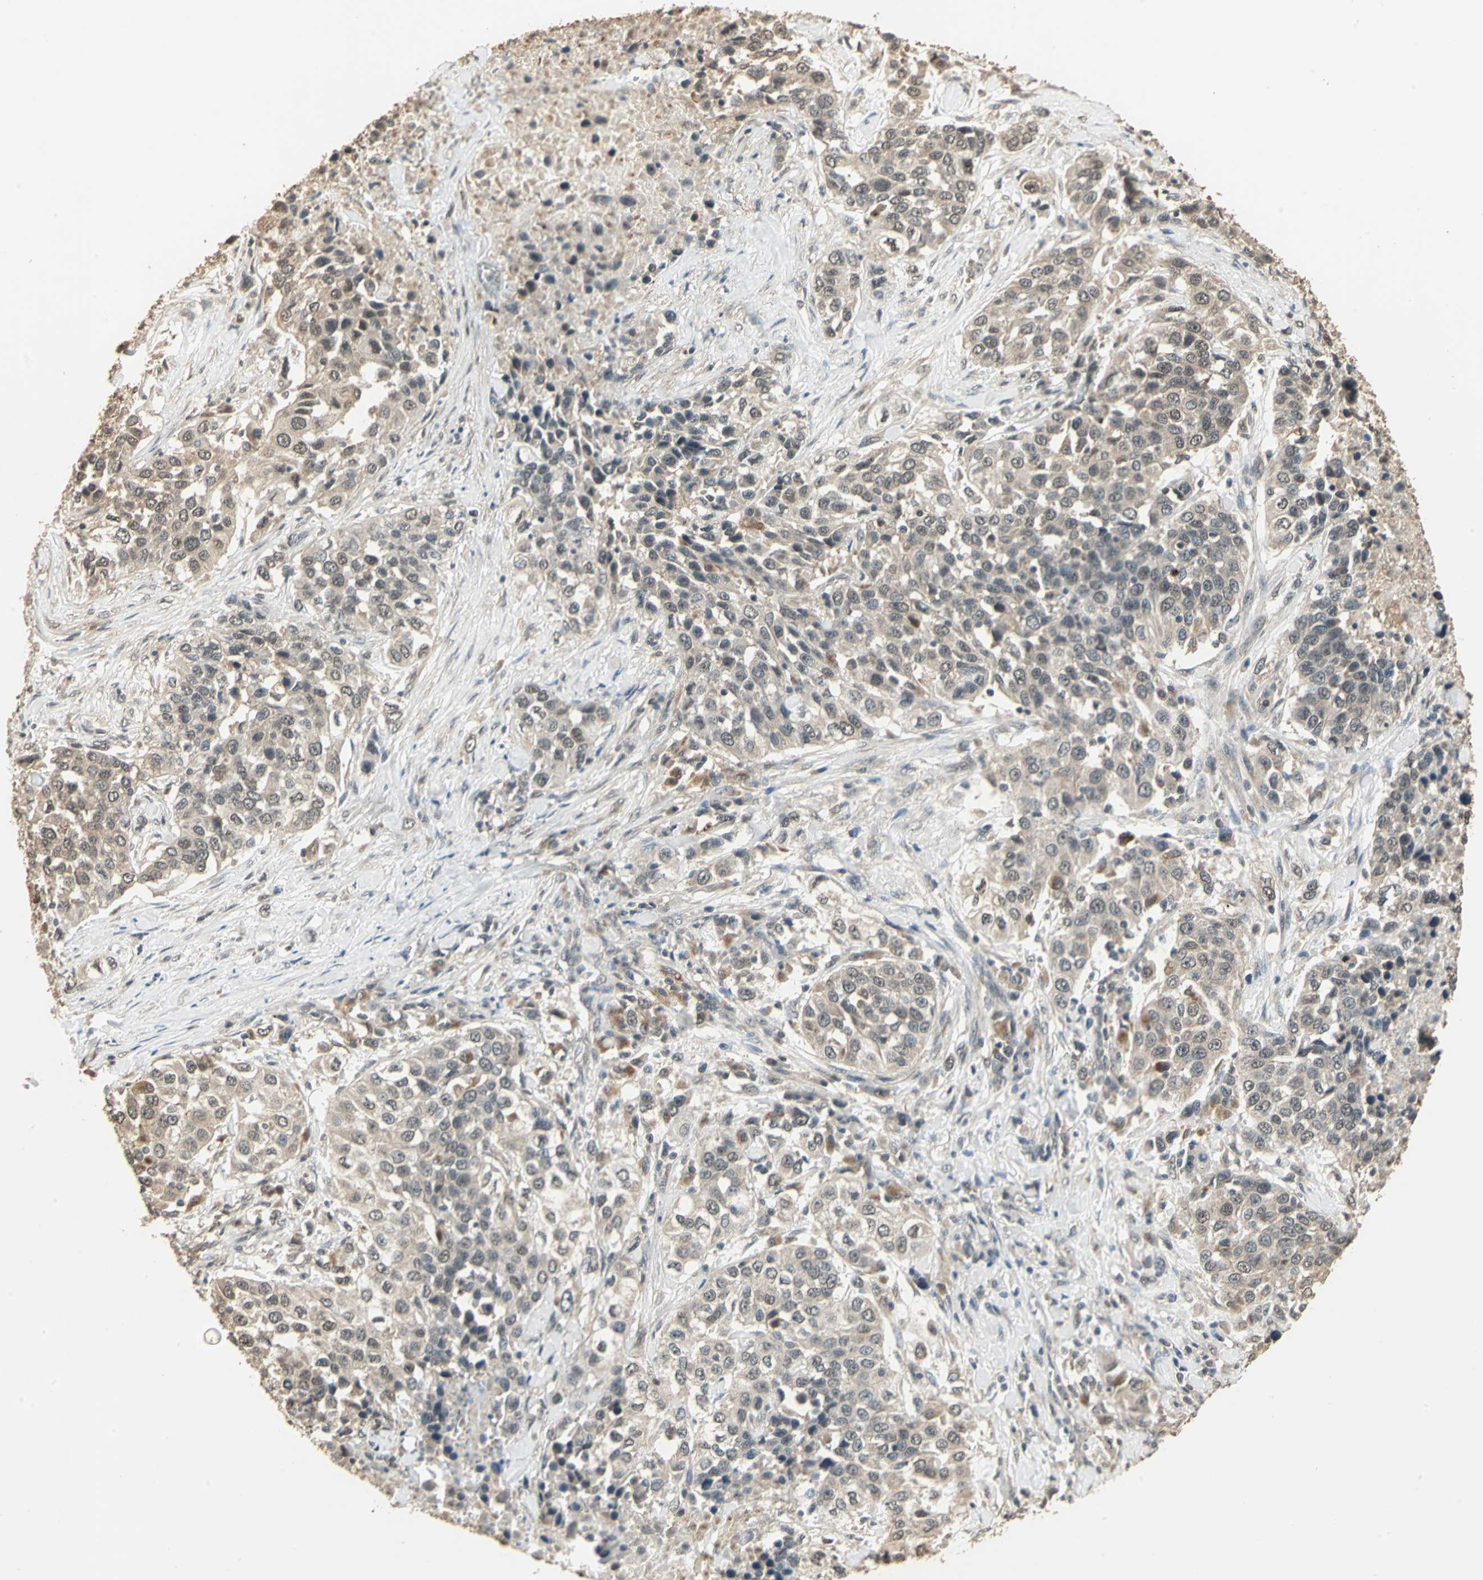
{"staining": {"intensity": "weak", "quantity": "25%-75%", "location": "cytoplasmic/membranous"}, "tissue": "urothelial cancer", "cell_type": "Tumor cells", "image_type": "cancer", "snomed": [{"axis": "morphology", "description": "Urothelial carcinoma, High grade"}, {"axis": "topography", "description": "Urinary bladder"}], "caption": "There is low levels of weak cytoplasmic/membranous staining in tumor cells of urothelial cancer, as demonstrated by immunohistochemical staining (brown color).", "gene": "UCHL5", "patient": {"sex": "female", "age": 80}}